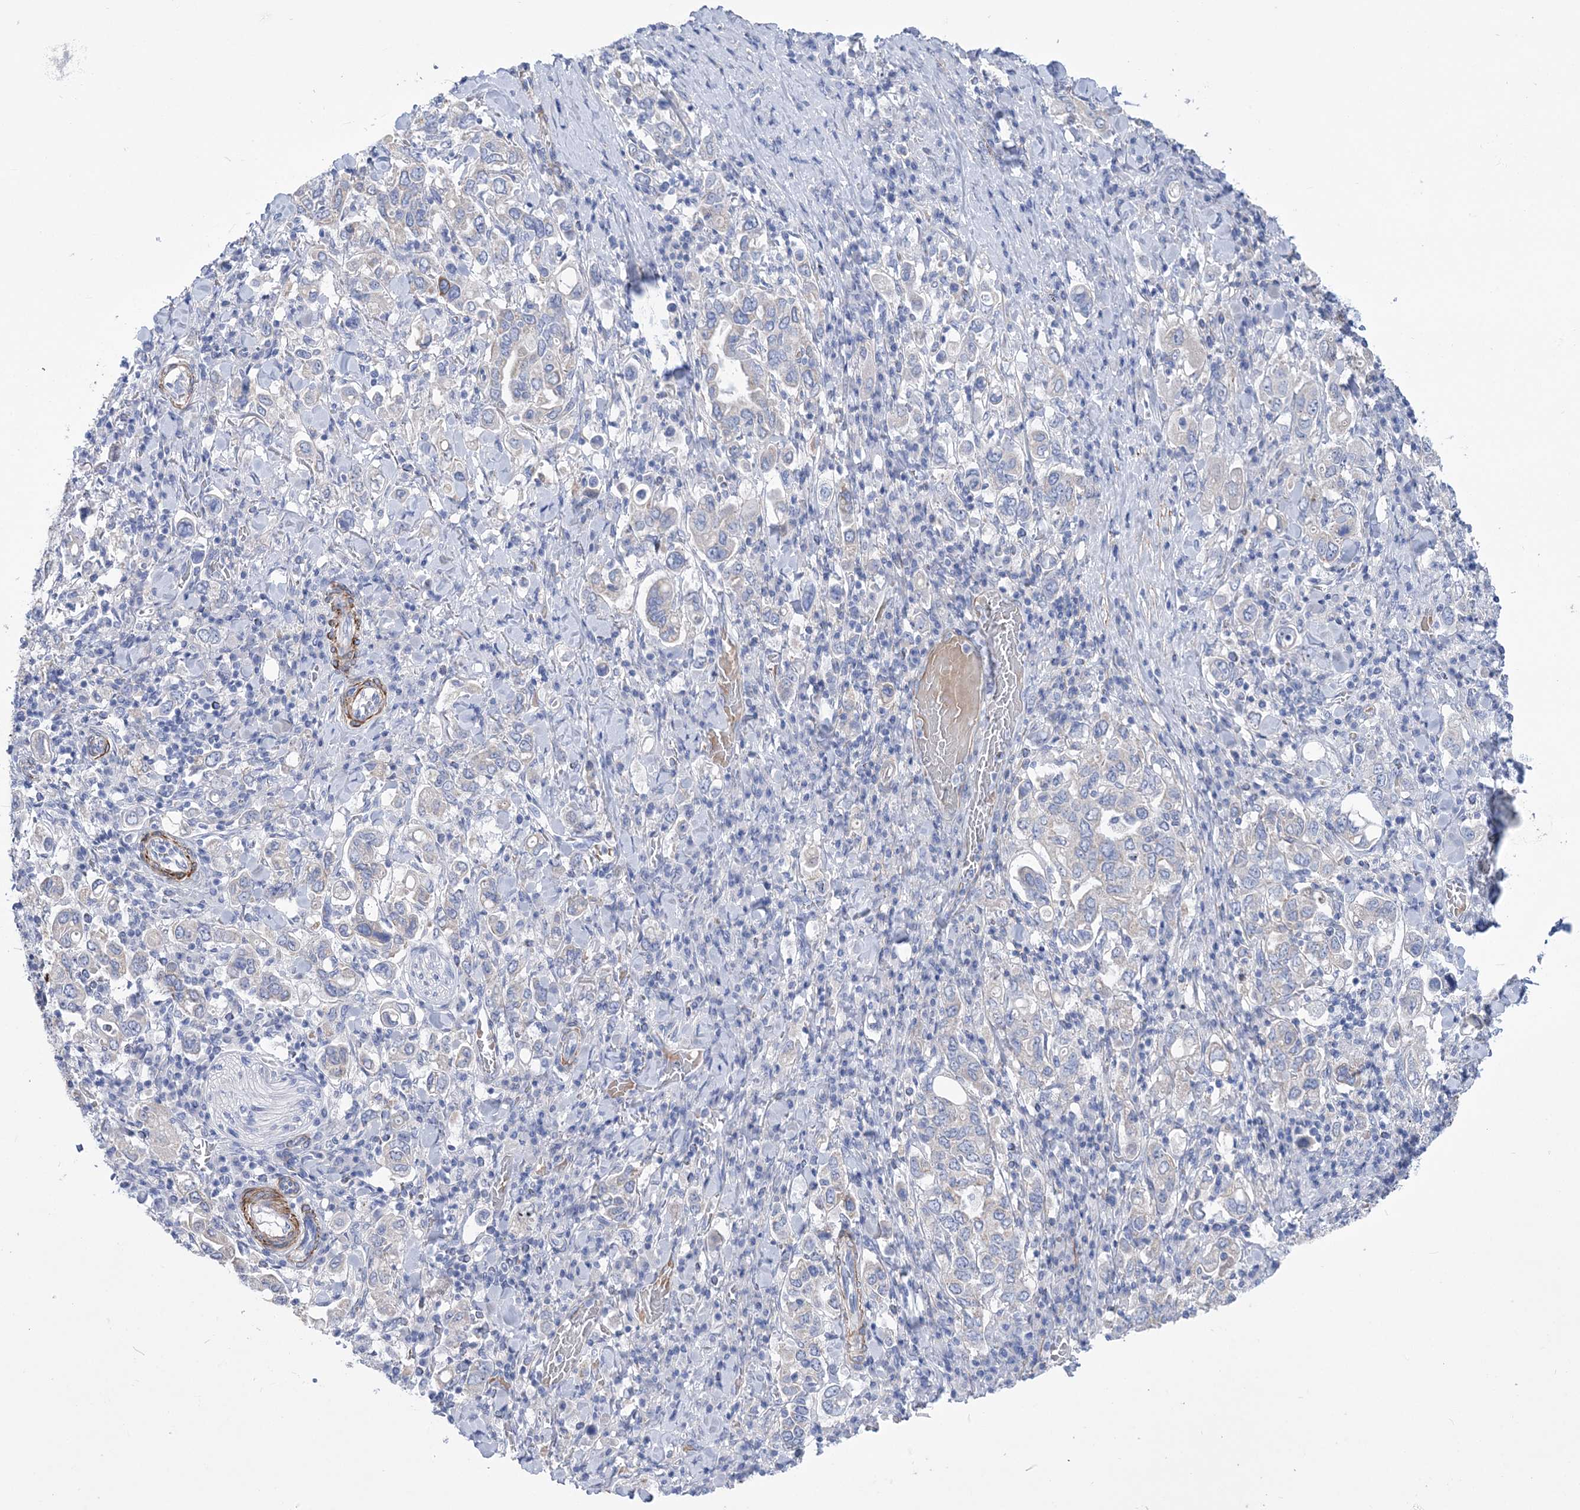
{"staining": {"intensity": "negative", "quantity": "none", "location": "none"}, "tissue": "stomach cancer", "cell_type": "Tumor cells", "image_type": "cancer", "snomed": [{"axis": "morphology", "description": "Adenocarcinoma, NOS"}, {"axis": "topography", "description": "Stomach, upper"}], "caption": "This is an immunohistochemistry micrograph of human stomach cancer (adenocarcinoma). There is no positivity in tumor cells.", "gene": "WDR74", "patient": {"sex": "male", "age": 62}}